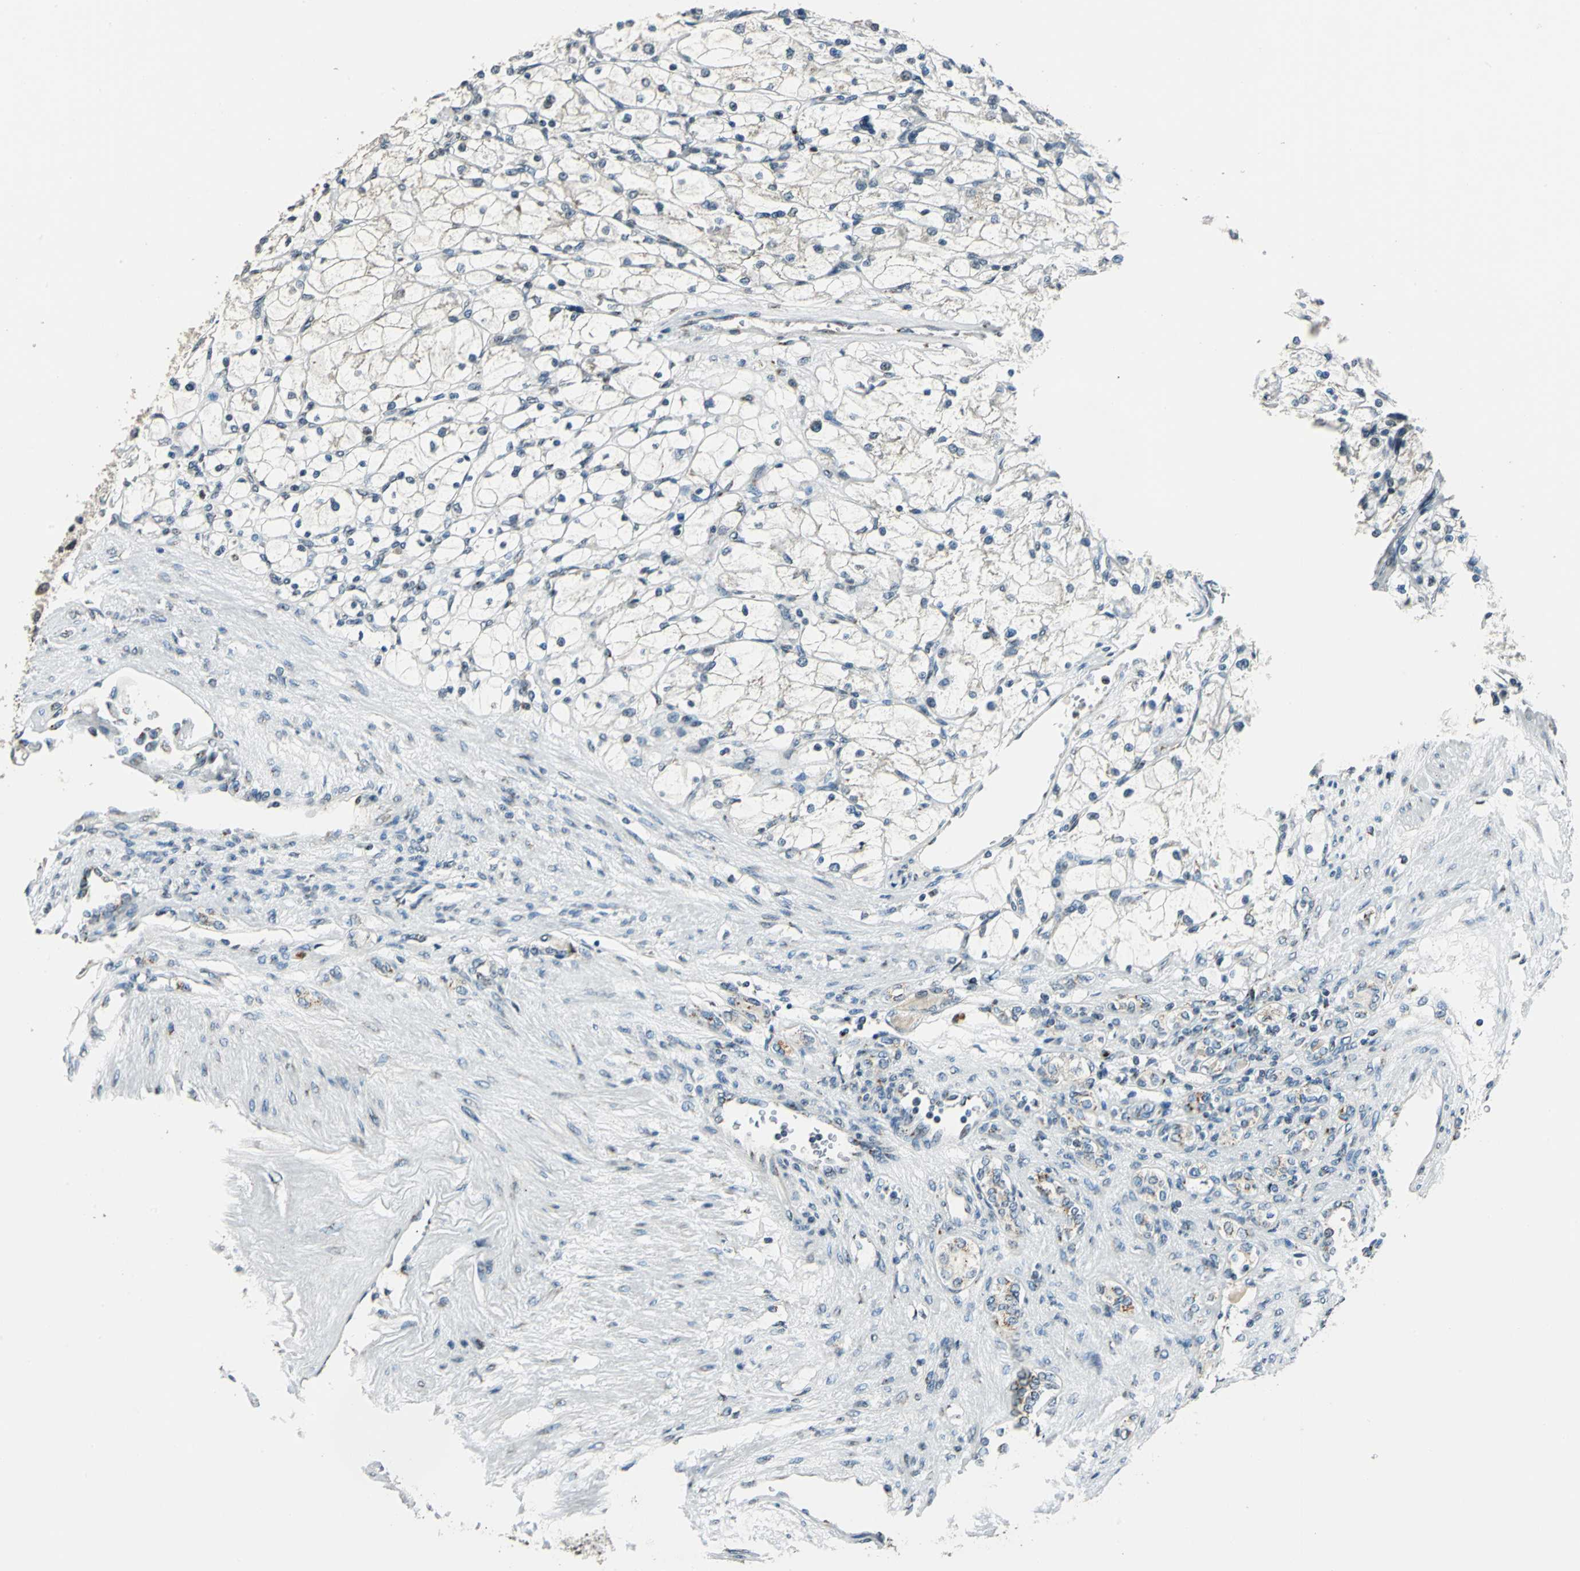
{"staining": {"intensity": "negative", "quantity": "none", "location": "none"}, "tissue": "renal cancer", "cell_type": "Tumor cells", "image_type": "cancer", "snomed": [{"axis": "morphology", "description": "Adenocarcinoma, NOS"}, {"axis": "topography", "description": "Kidney"}], "caption": "IHC photomicrograph of human adenocarcinoma (renal) stained for a protein (brown), which exhibits no staining in tumor cells.", "gene": "TMEM115", "patient": {"sex": "female", "age": 83}}